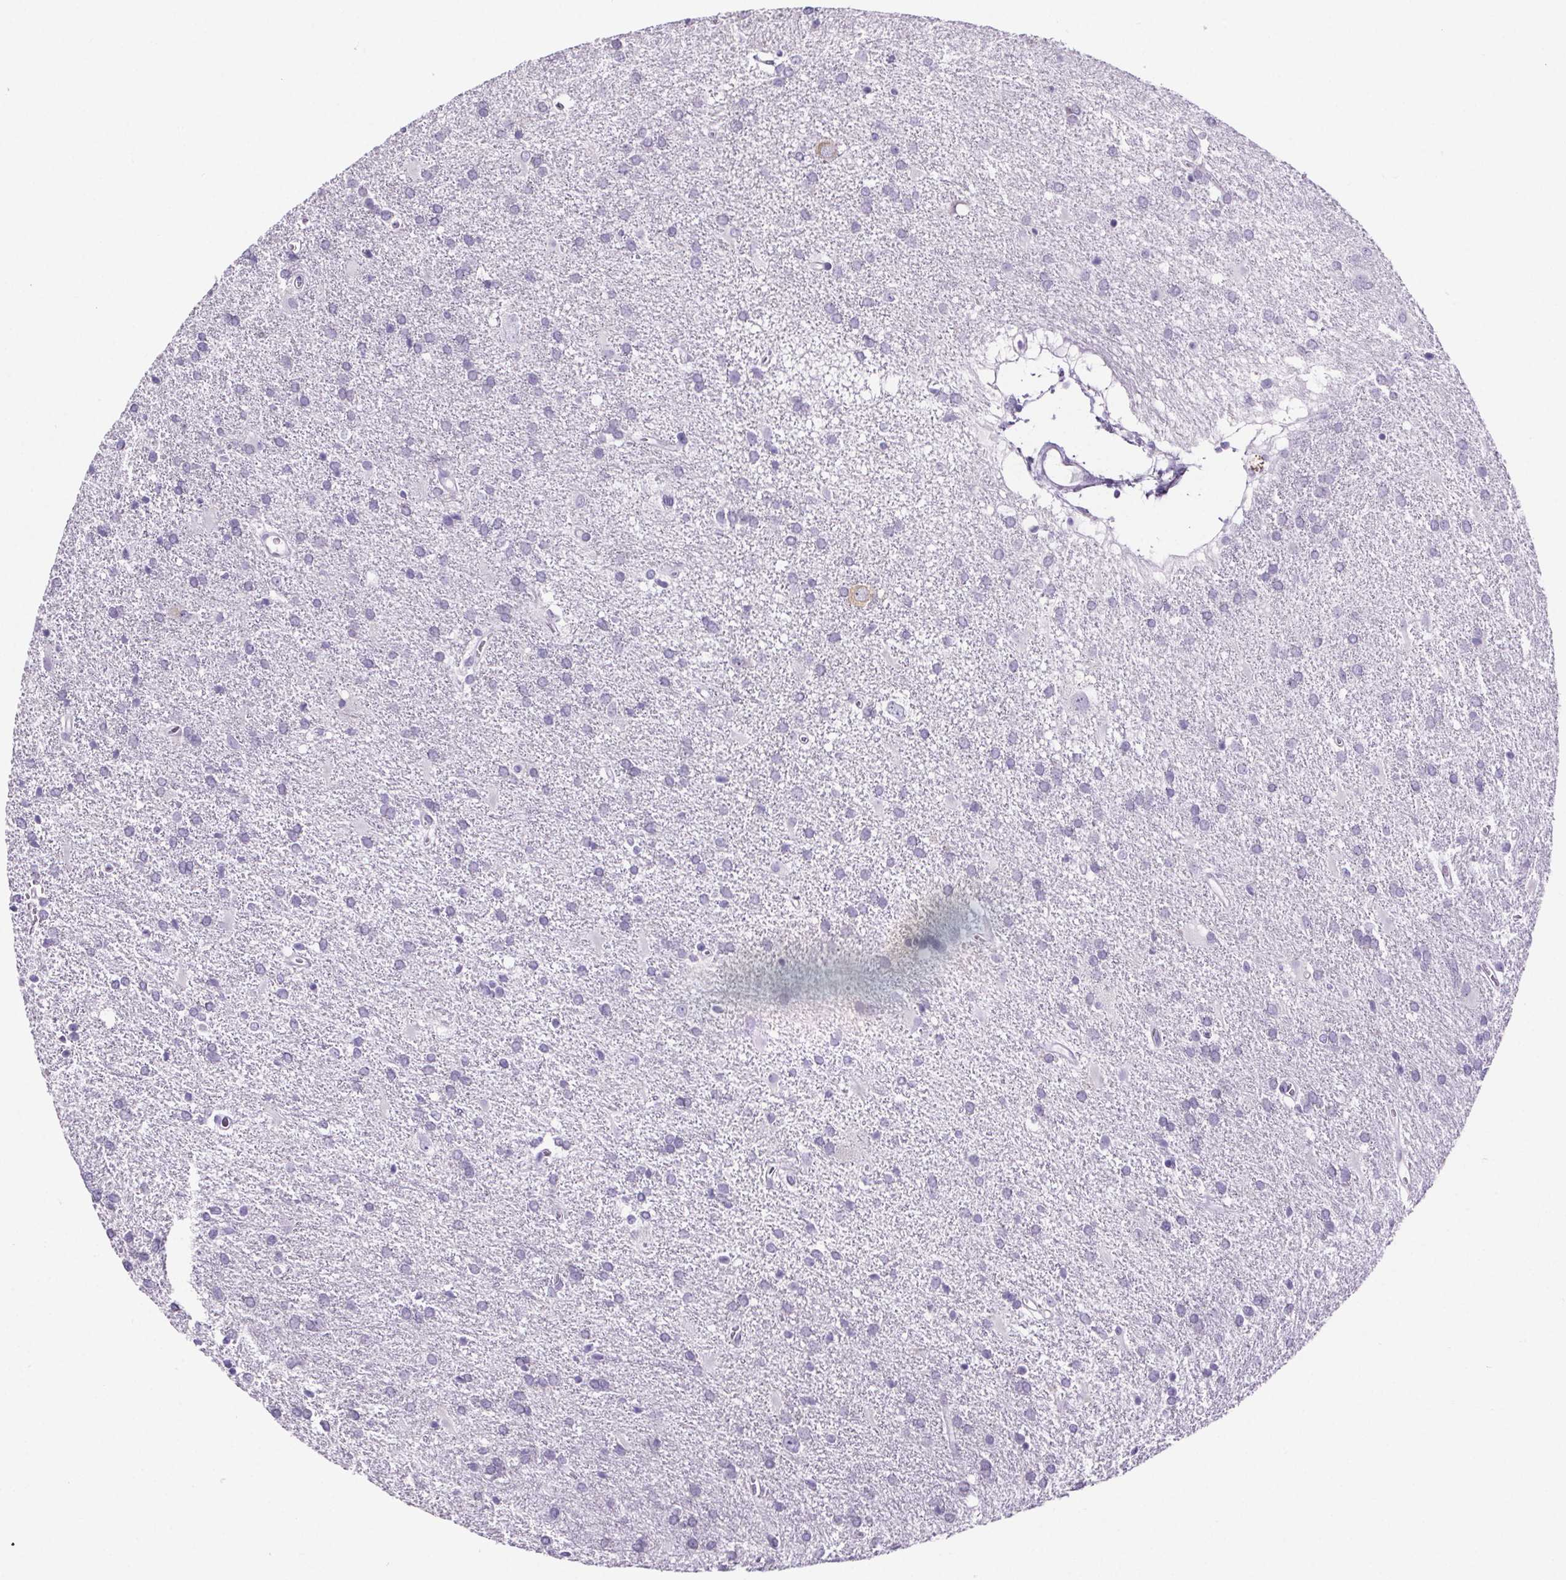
{"staining": {"intensity": "negative", "quantity": "none", "location": "none"}, "tissue": "glioma", "cell_type": "Tumor cells", "image_type": "cancer", "snomed": [{"axis": "morphology", "description": "Glioma, malignant, Low grade"}, {"axis": "topography", "description": "Brain"}], "caption": "Human malignant glioma (low-grade) stained for a protein using immunohistochemistry demonstrates no expression in tumor cells.", "gene": "CUBN", "patient": {"sex": "male", "age": 66}}